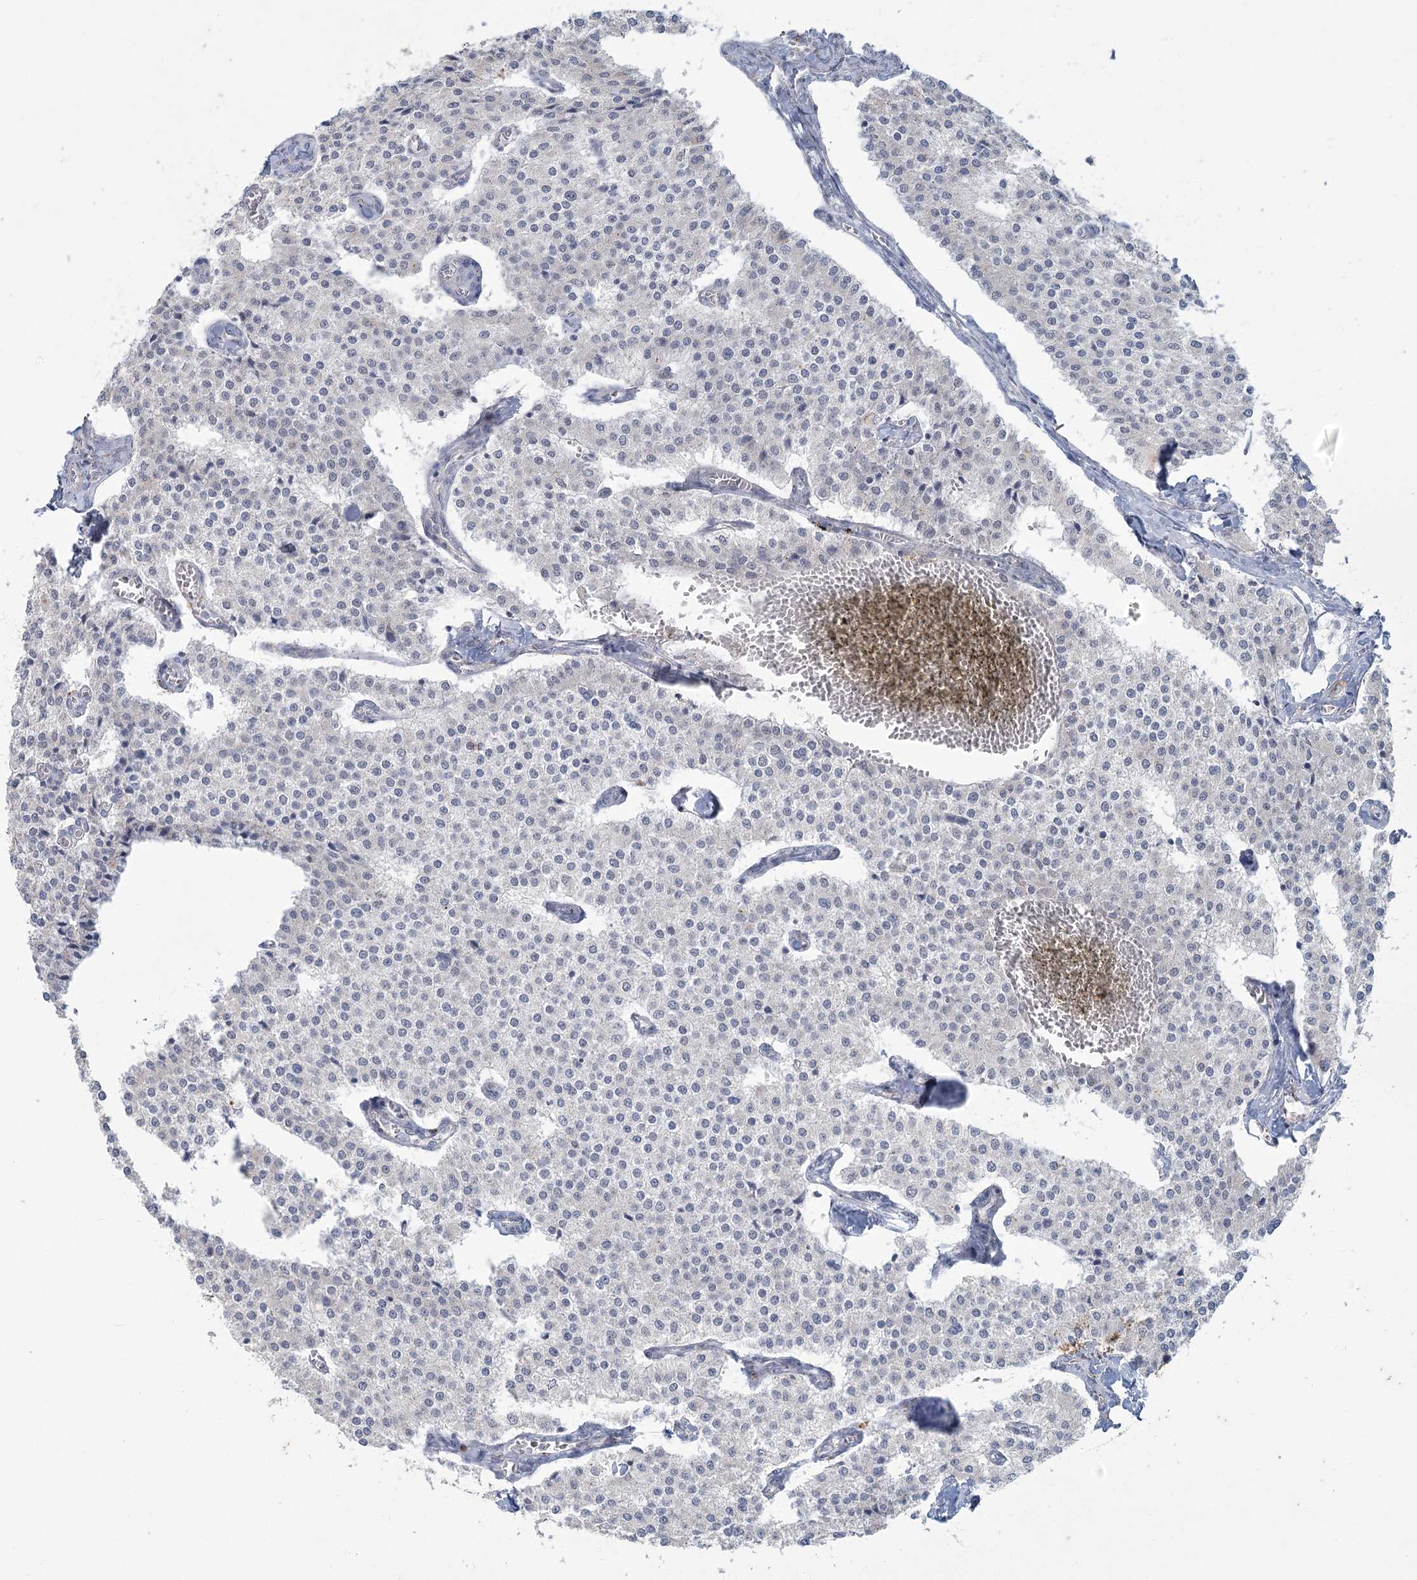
{"staining": {"intensity": "negative", "quantity": "none", "location": "none"}, "tissue": "carcinoid", "cell_type": "Tumor cells", "image_type": "cancer", "snomed": [{"axis": "morphology", "description": "Carcinoid, malignant, NOS"}, {"axis": "topography", "description": "Colon"}], "caption": "Tumor cells show no significant positivity in carcinoid.", "gene": "MTG1", "patient": {"sex": "female", "age": 52}}